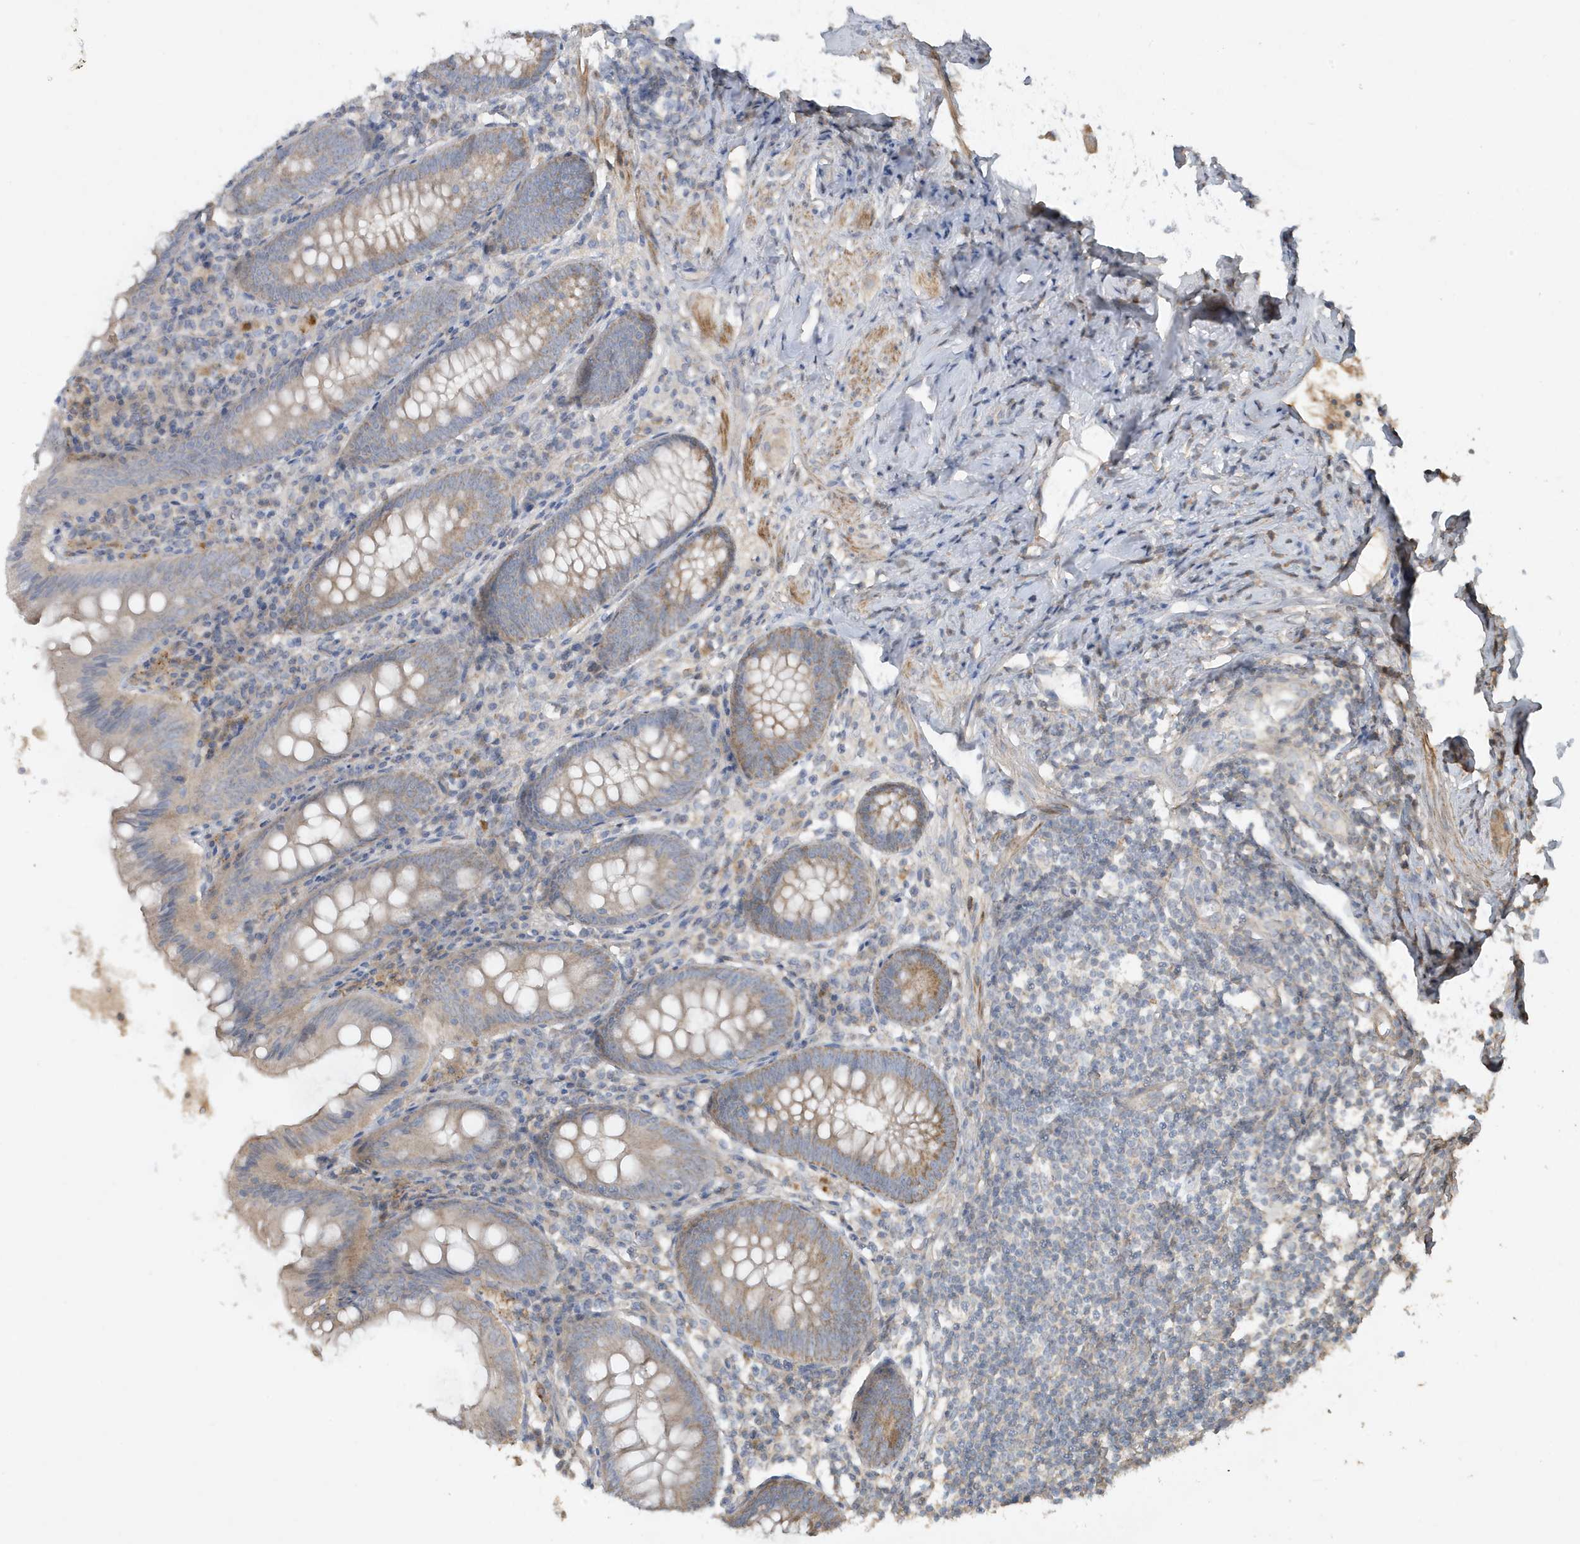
{"staining": {"intensity": "moderate", "quantity": "25%-75%", "location": "cytoplasmic/membranous"}, "tissue": "appendix", "cell_type": "Glandular cells", "image_type": "normal", "snomed": [{"axis": "morphology", "description": "Normal tissue, NOS"}, {"axis": "topography", "description": "Appendix"}], "caption": "Immunohistochemistry (IHC) of normal appendix demonstrates medium levels of moderate cytoplasmic/membranous expression in approximately 25%-75% of glandular cells.", "gene": "PRRT3", "patient": {"sex": "female", "age": 54}}